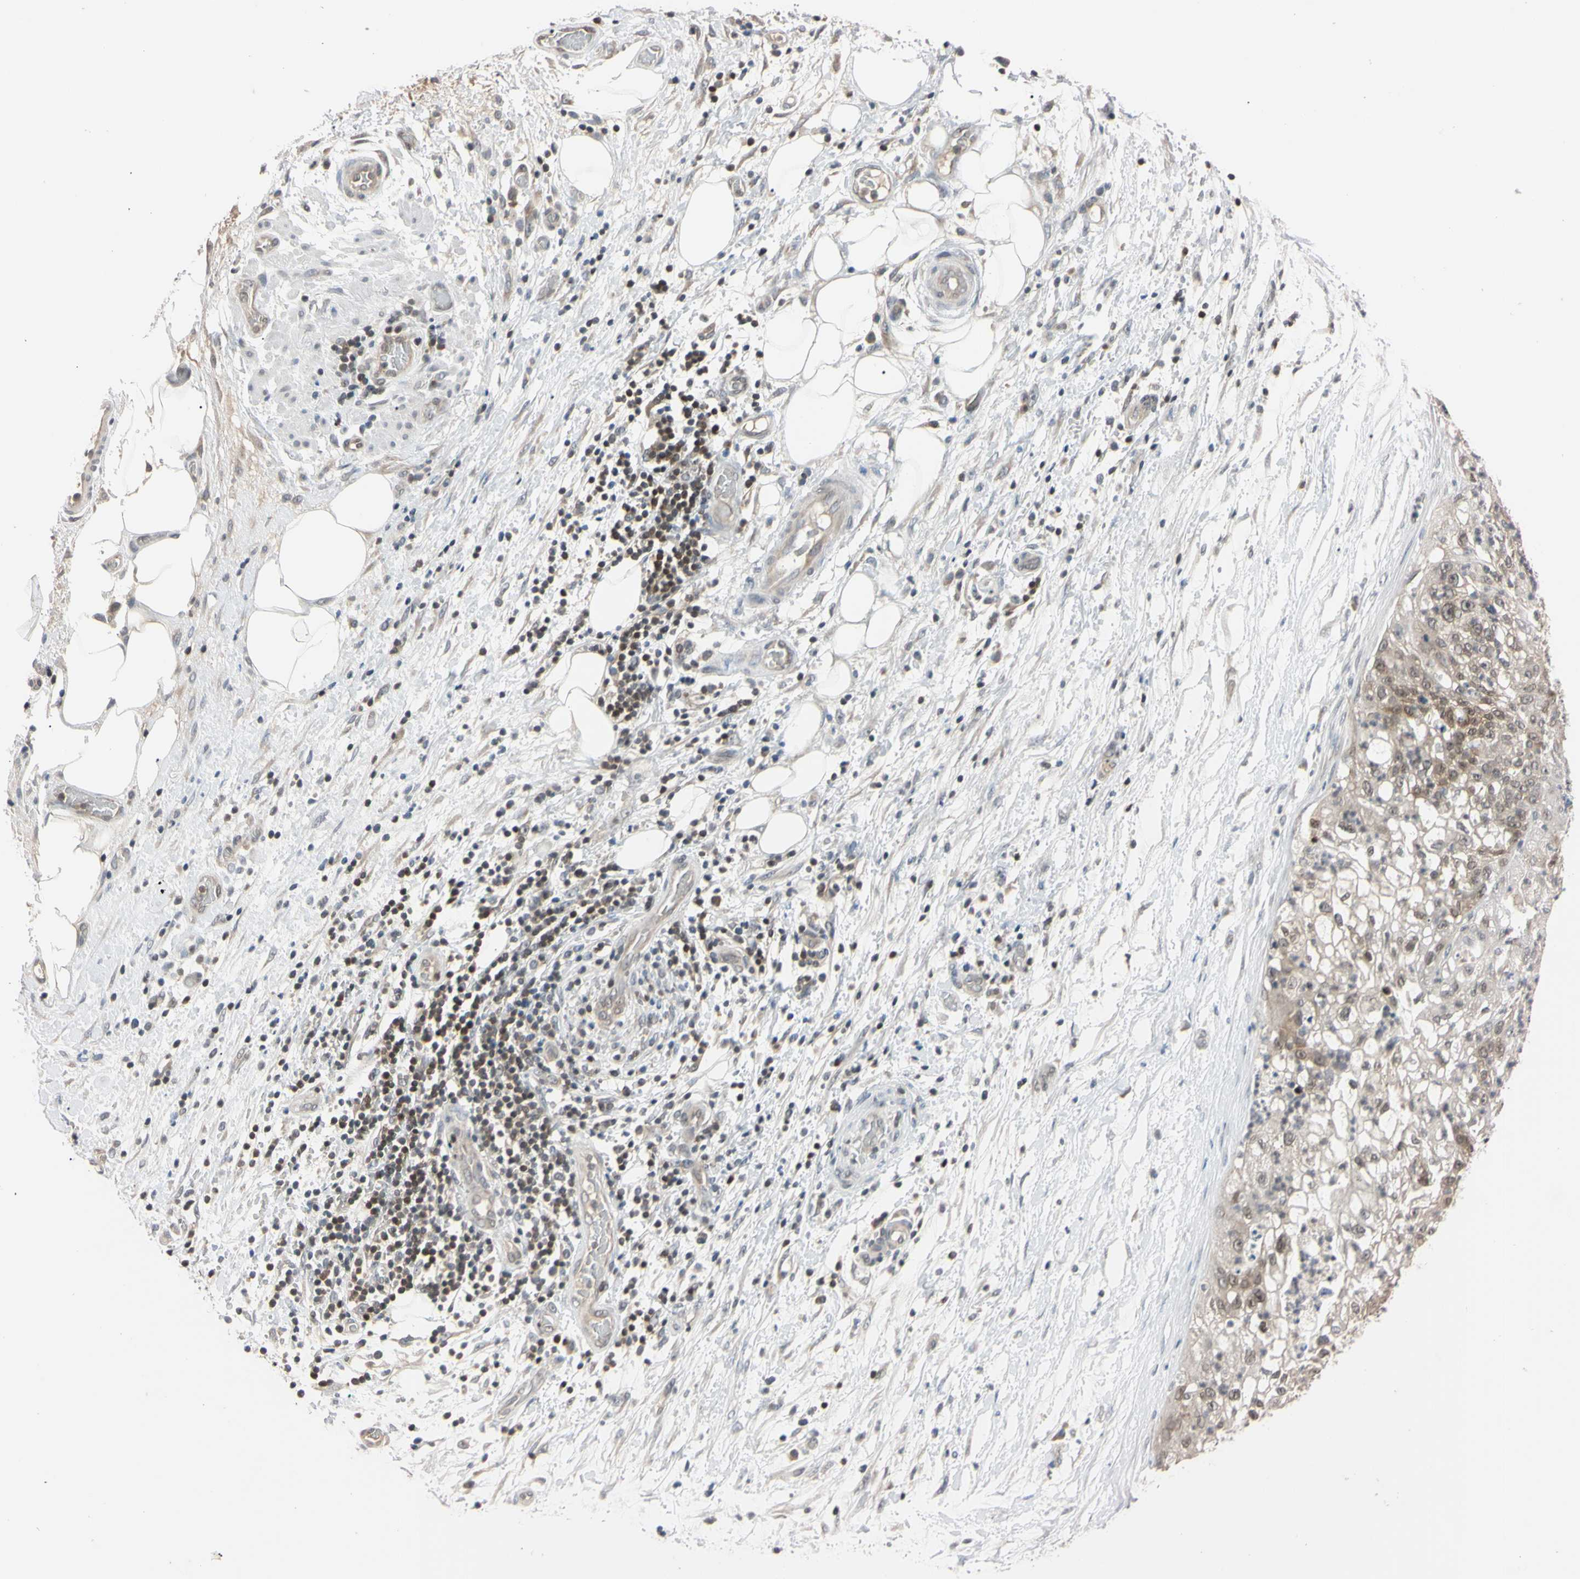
{"staining": {"intensity": "weak", "quantity": "25%-75%", "location": "cytoplasmic/membranous"}, "tissue": "lung cancer", "cell_type": "Tumor cells", "image_type": "cancer", "snomed": [{"axis": "morphology", "description": "Inflammation, NOS"}, {"axis": "morphology", "description": "Squamous cell carcinoma, NOS"}, {"axis": "topography", "description": "Lymph node"}, {"axis": "topography", "description": "Soft tissue"}, {"axis": "topography", "description": "Lung"}], "caption": "DAB (3,3'-diaminobenzidine) immunohistochemical staining of human lung cancer (squamous cell carcinoma) reveals weak cytoplasmic/membranous protein expression in about 25%-75% of tumor cells.", "gene": "UBE2I", "patient": {"sex": "male", "age": 66}}